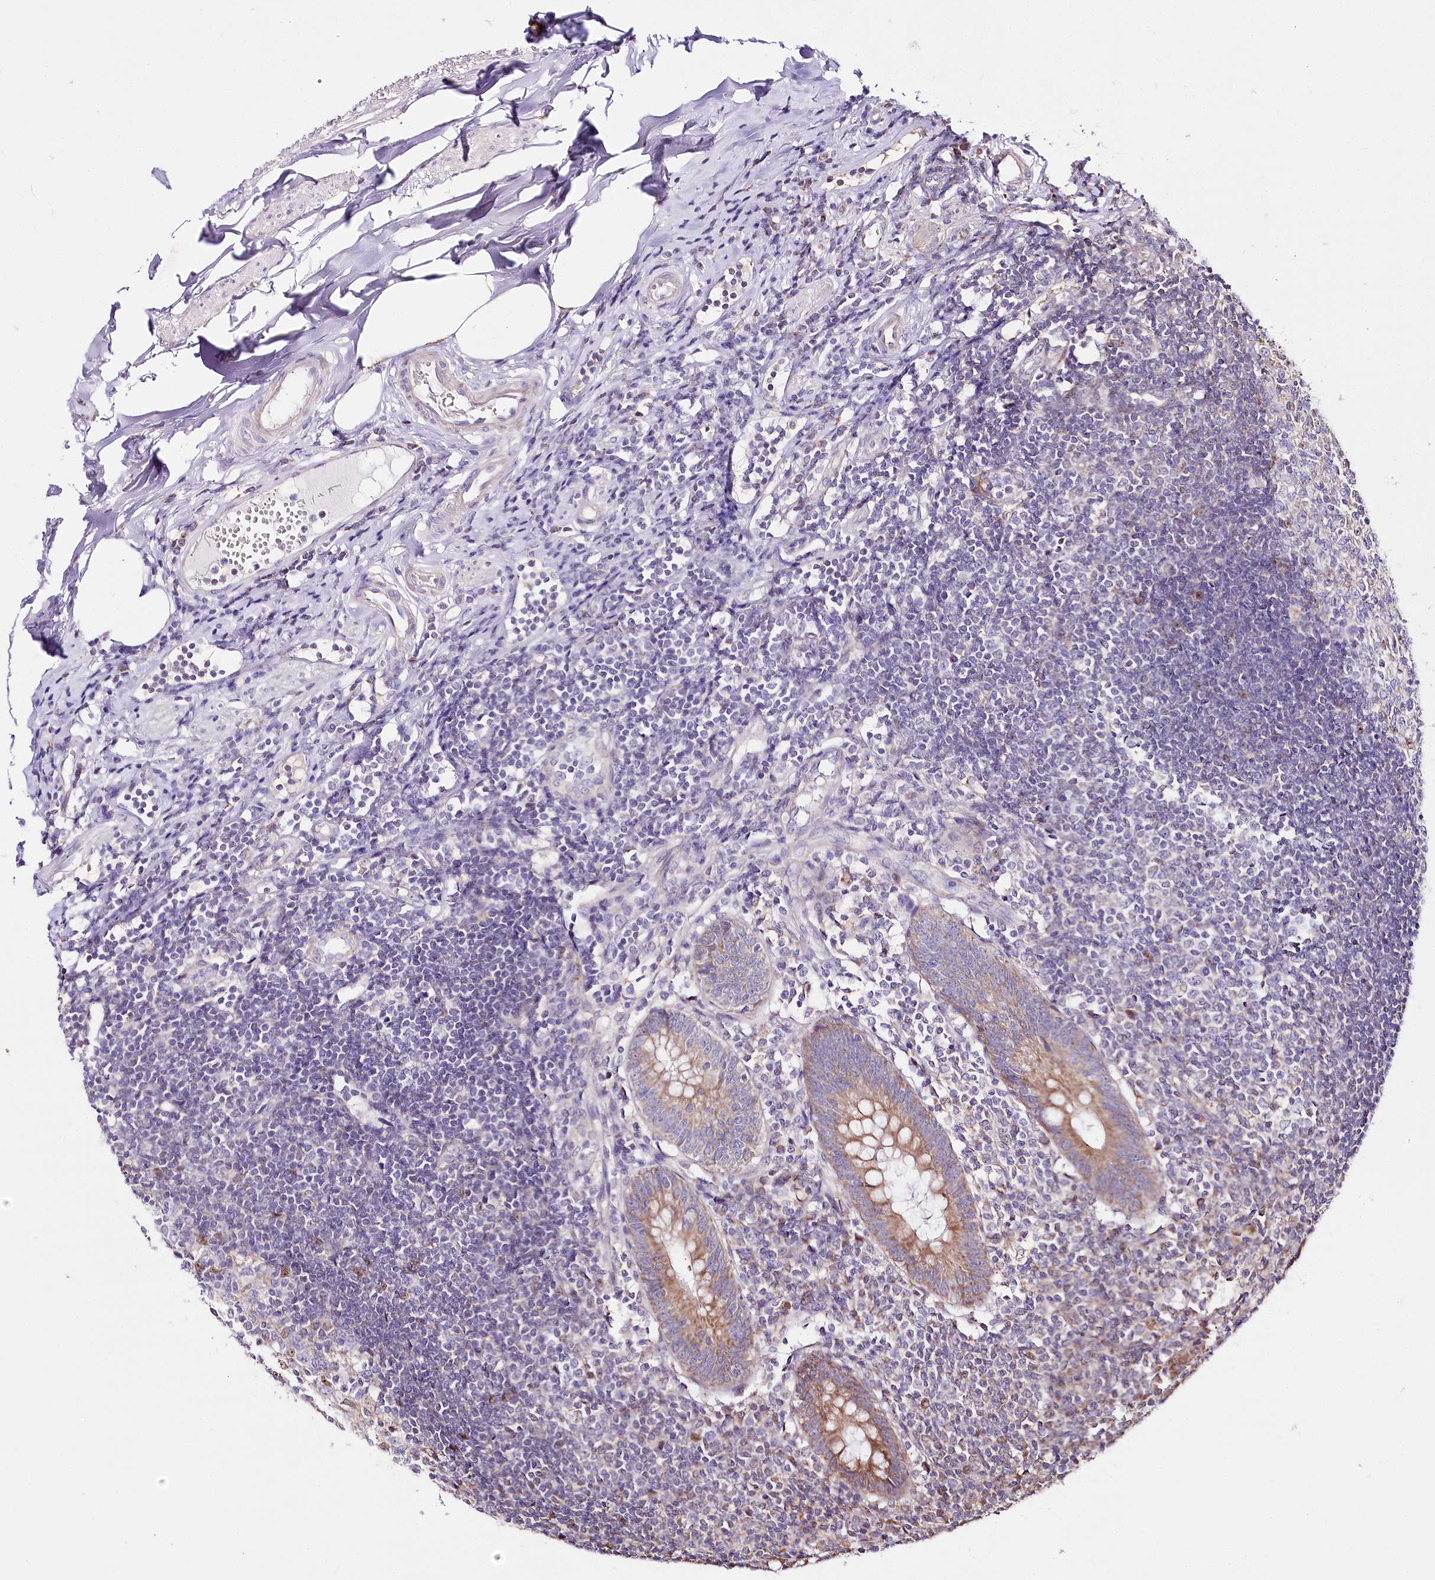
{"staining": {"intensity": "moderate", "quantity": ">75%", "location": "cytoplasmic/membranous"}, "tissue": "appendix", "cell_type": "Glandular cells", "image_type": "normal", "snomed": [{"axis": "morphology", "description": "Normal tissue, NOS"}, {"axis": "topography", "description": "Appendix"}], "caption": "Moderate cytoplasmic/membranous staining is seen in approximately >75% of glandular cells in normal appendix. The protein of interest is stained brown, and the nuclei are stained in blue (DAB (3,3'-diaminobenzidine) IHC with brightfield microscopy, high magnification).", "gene": "ZNF226", "patient": {"sex": "female", "age": 54}}